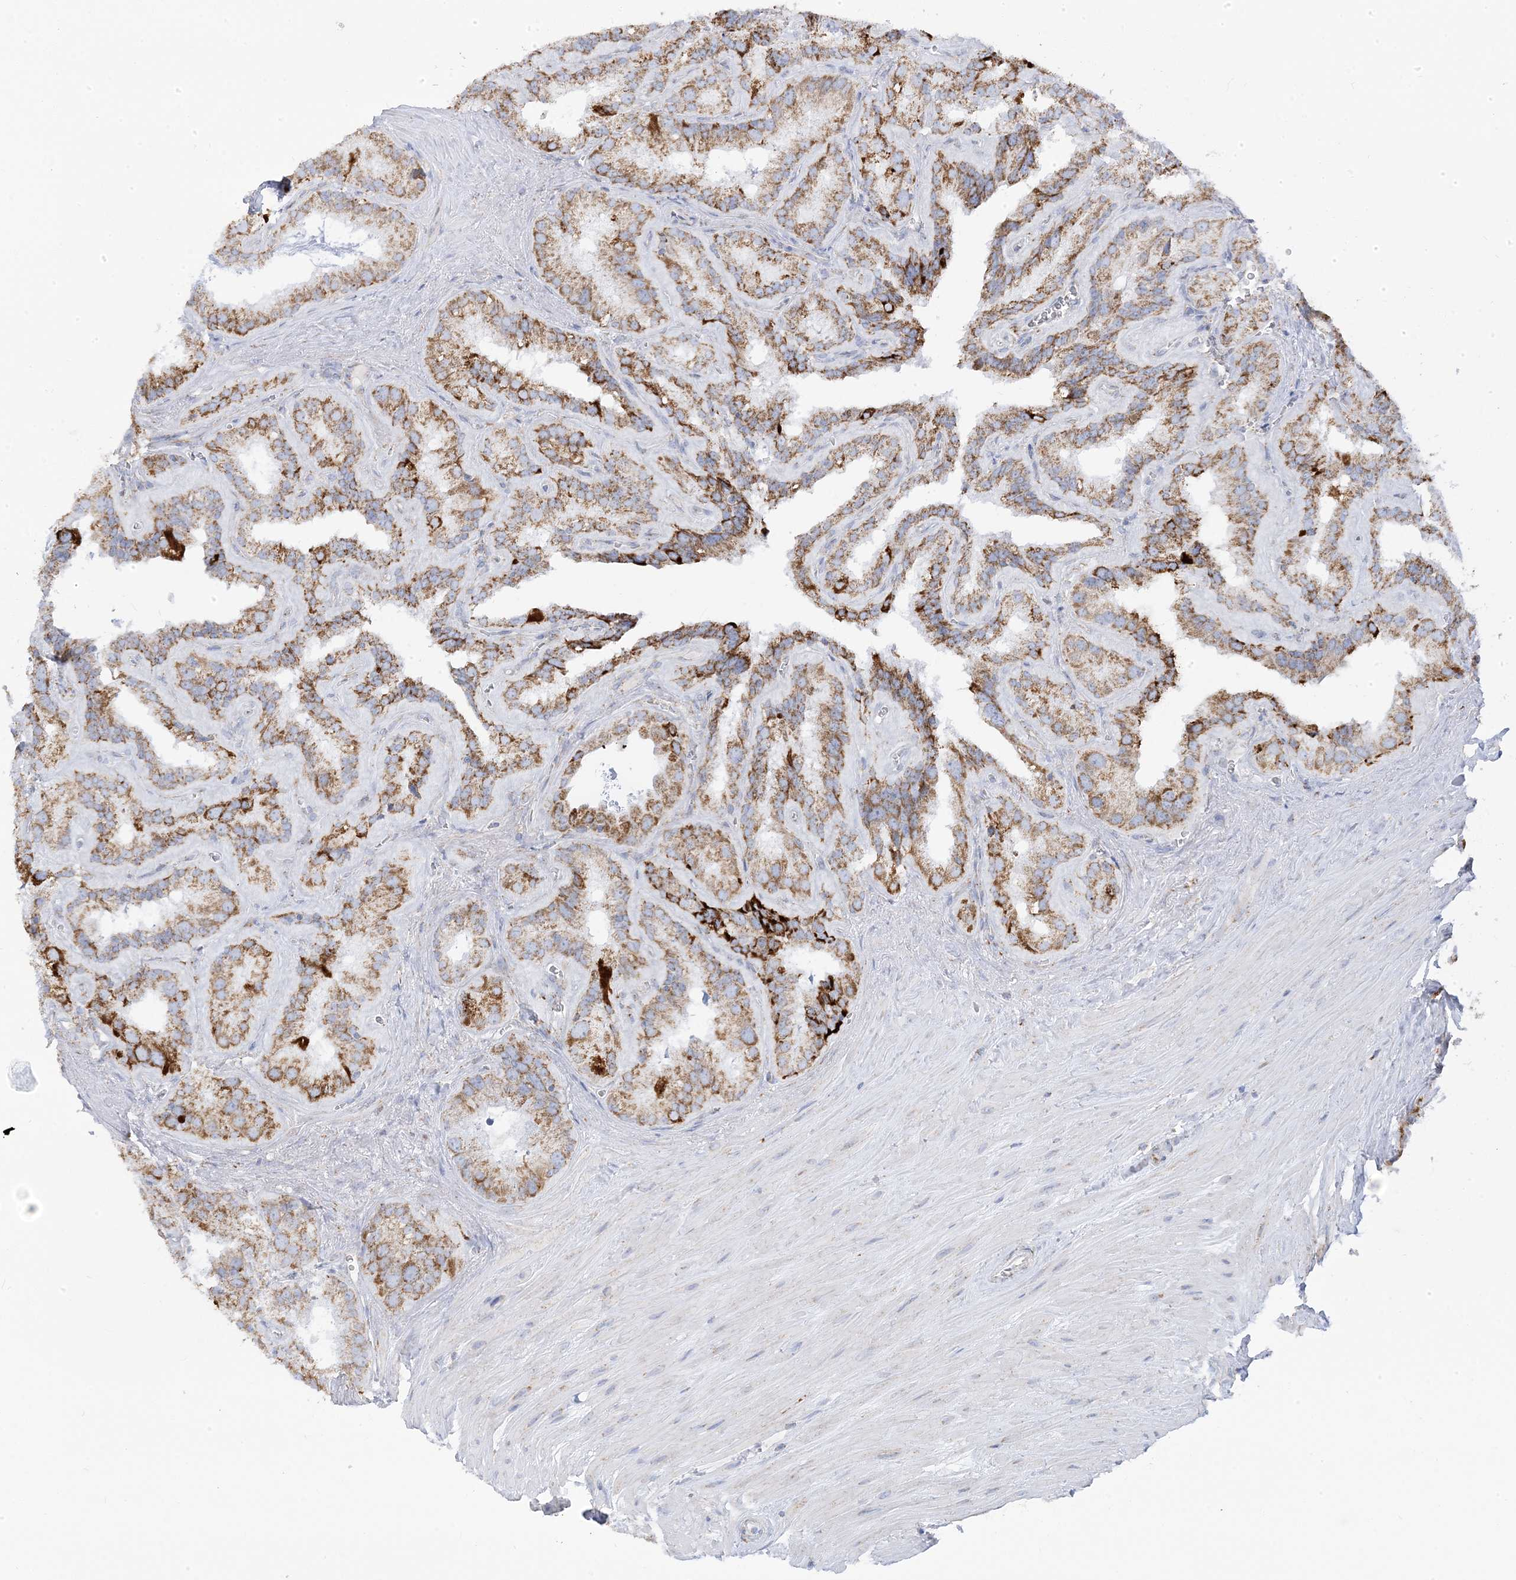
{"staining": {"intensity": "moderate", "quantity": ">75%", "location": "cytoplasmic/membranous"}, "tissue": "seminal vesicle", "cell_type": "Glandular cells", "image_type": "normal", "snomed": [{"axis": "morphology", "description": "Normal tissue, NOS"}, {"axis": "topography", "description": "Prostate"}, {"axis": "topography", "description": "Seminal veicle"}], "caption": "Seminal vesicle was stained to show a protein in brown. There is medium levels of moderate cytoplasmic/membranous expression in approximately >75% of glandular cells. (IHC, brightfield microscopy, high magnification).", "gene": "PCCB", "patient": {"sex": "male", "age": 59}}